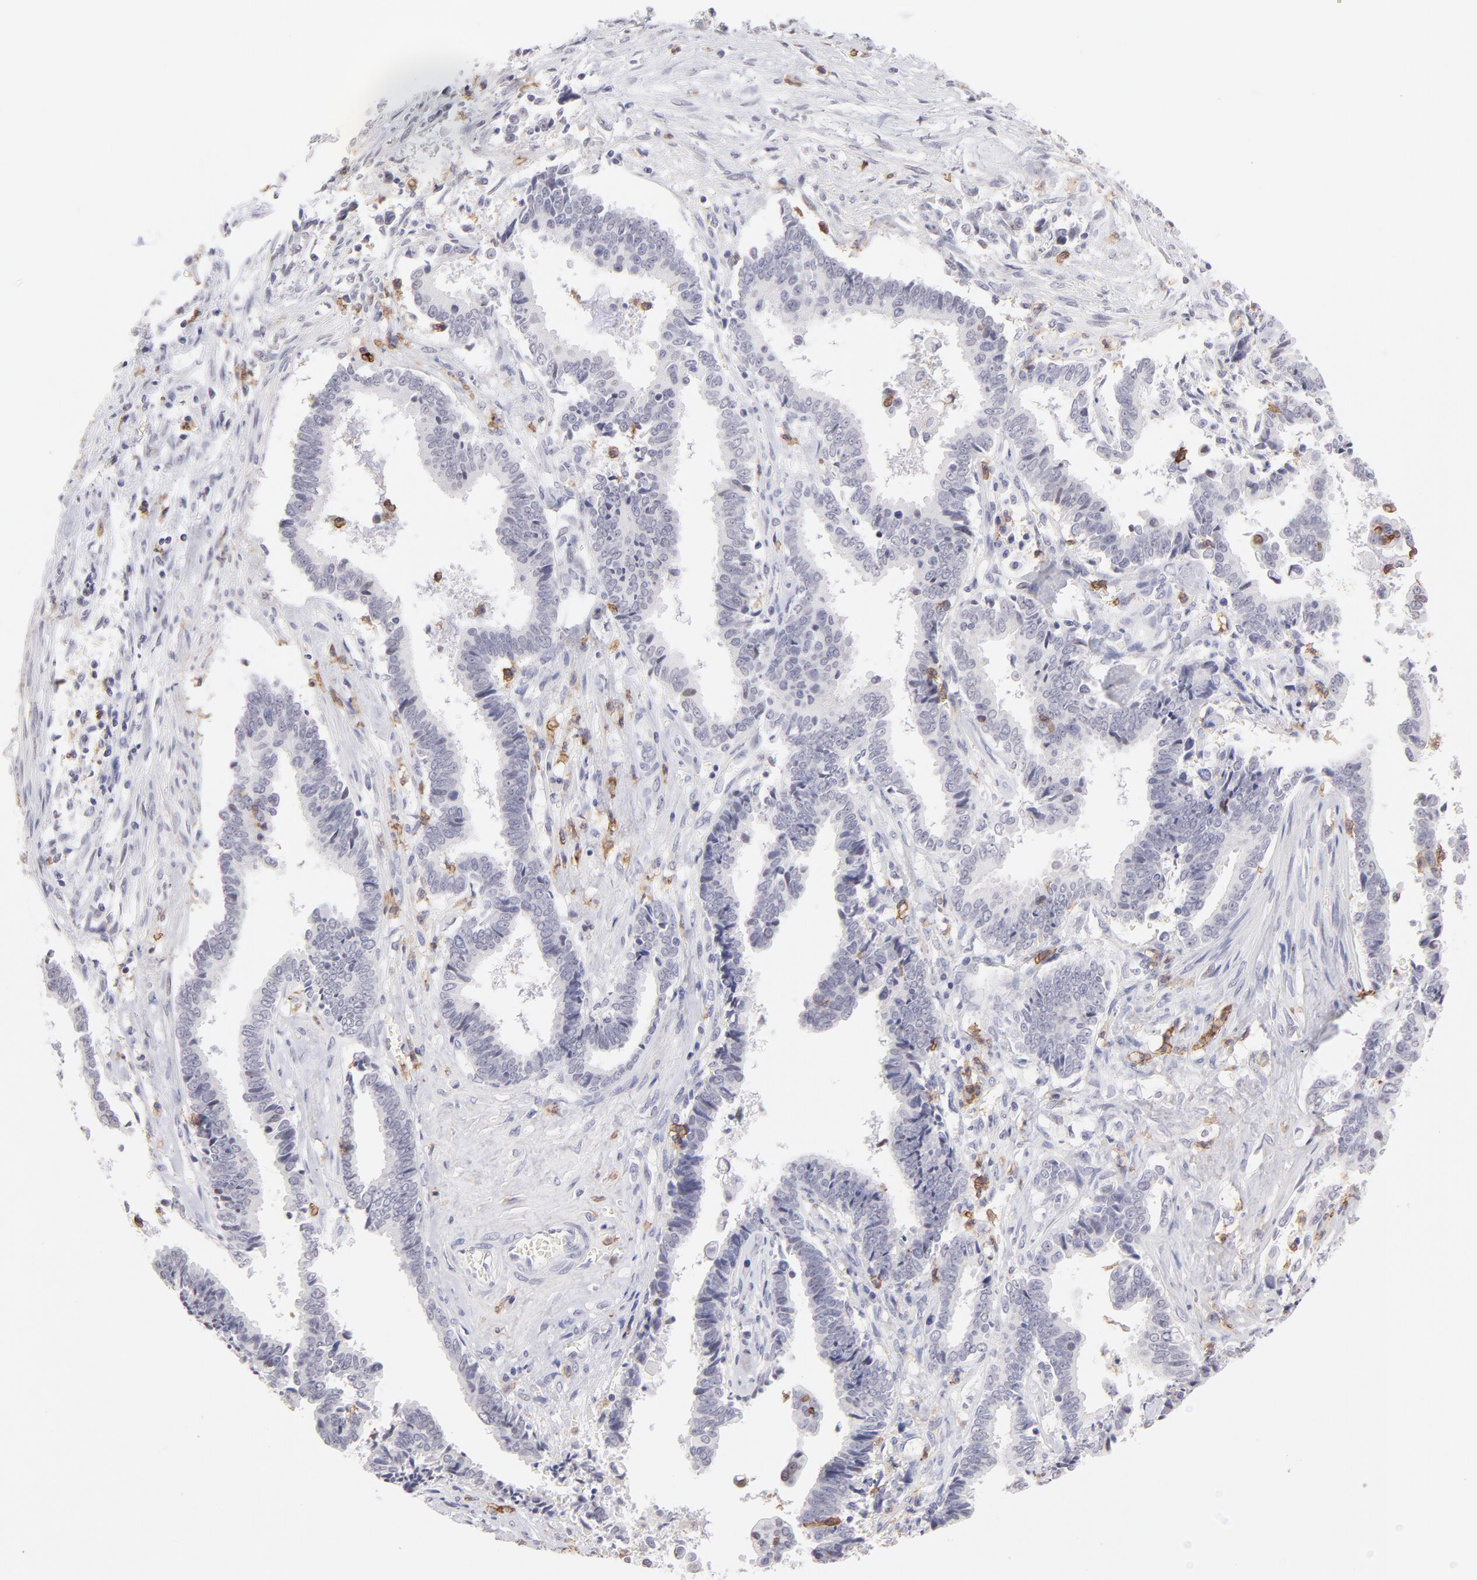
{"staining": {"intensity": "negative", "quantity": "none", "location": "none"}, "tissue": "liver cancer", "cell_type": "Tumor cells", "image_type": "cancer", "snomed": [{"axis": "morphology", "description": "Cholangiocarcinoma"}, {"axis": "topography", "description": "Liver"}], "caption": "An image of human liver cholangiocarcinoma is negative for staining in tumor cells.", "gene": "LTB4R", "patient": {"sex": "male", "age": 57}}